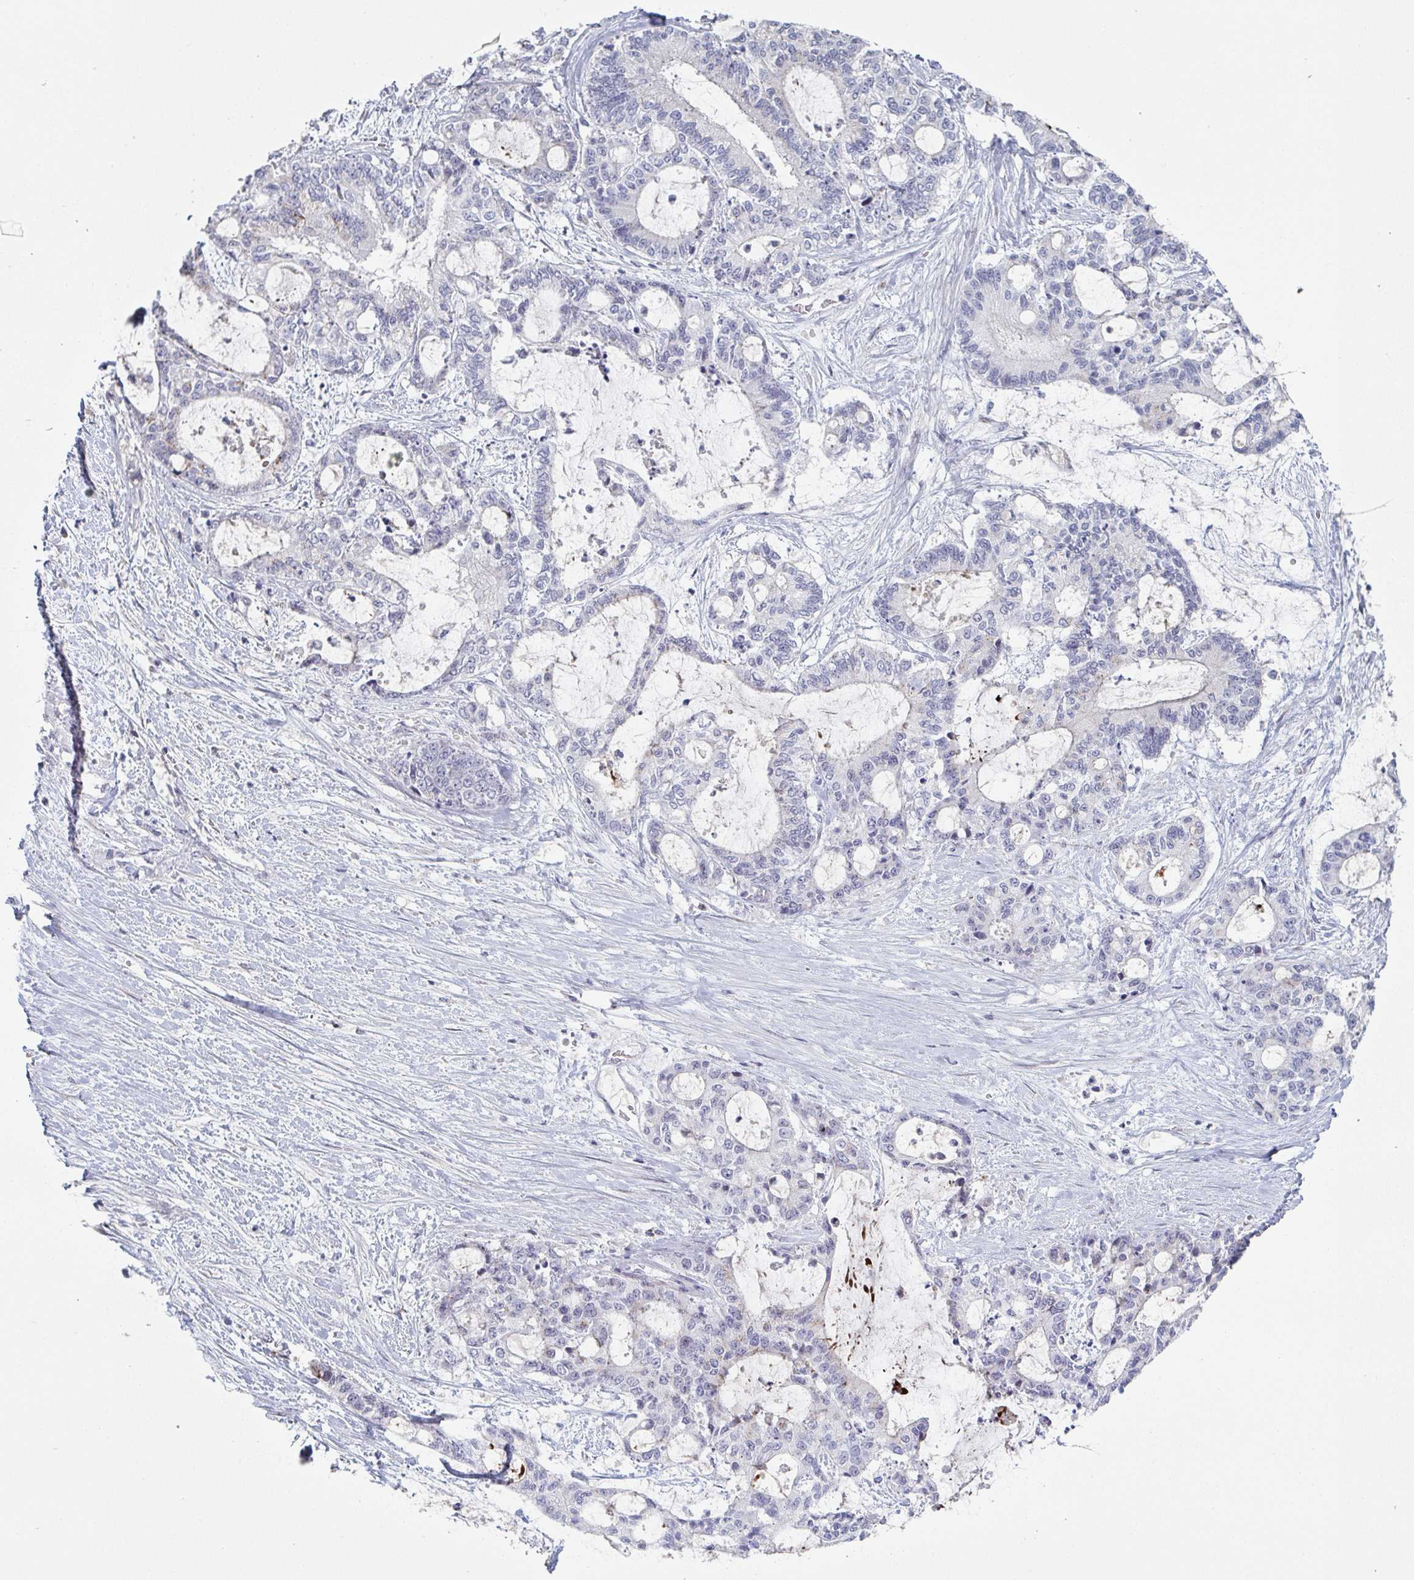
{"staining": {"intensity": "negative", "quantity": "none", "location": "none"}, "tissue": "liver cancer", "cell_type": "Tumor cells", "image_type": "cancer", "snomed": [{"axis": "morphology", "description": "Normal tissue, NOS"}, {"axis": "morphology", "description": "Cholangiocarcinoma"}, {"axis": "topography", "description": "Liver"}, {"axis": "topography", "description": "Peripheral nerve tissue"}], "caption": "Image shows no significant protein staining in tumor cells of liver cholangiocarcinoma. (DAB (3,3'-diaminobenzidine) immunohistochemistry (IHC) with hematoxylin counter stain).", "gene": "A1CF", "patient": {"sex": "female", "age": 73}}